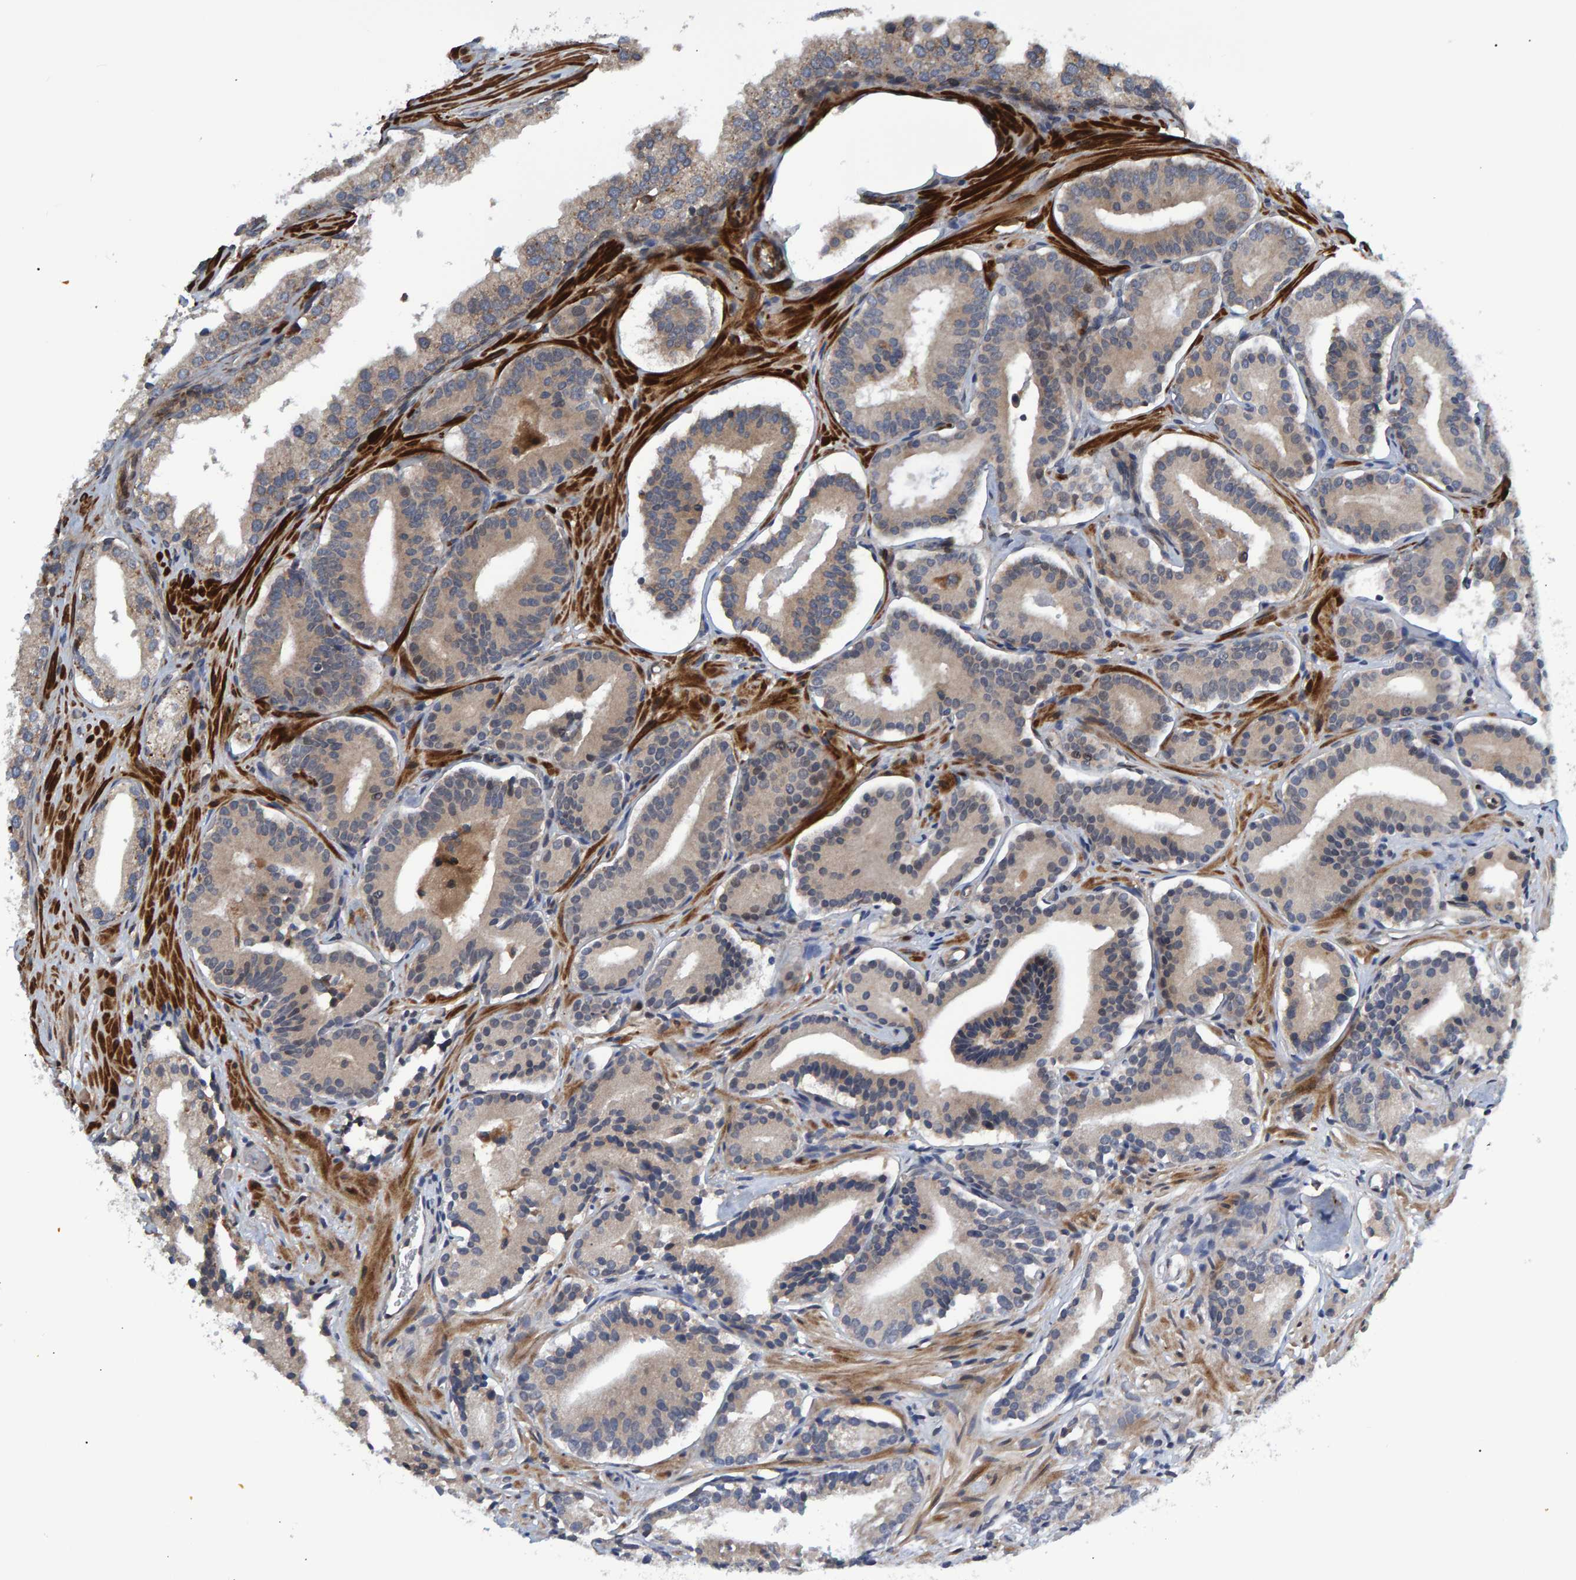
{"staining": {"intensity": "weak", "quantity": ">75%", "location": "cytoplasmic/membranous"}, "tissue": "prostate cancer", "cell_type": "Tumor cells", "image_type": "cancer", "snomed": [{"axis": "morphology", "description": "Adenocarcinoma, Low grade"}, {"axis": "topography", "description": "Prostate"}], "caption": "Immunohistochemical staining of human prostate cancer (adenocarcinoma (low-grade)) shows low levels of weak cytoplasmic/membranous expression in approximately >75% of tumor cells.", "gene": "ATP6V1H", "patient": {"sex": "male", "age": 51}}